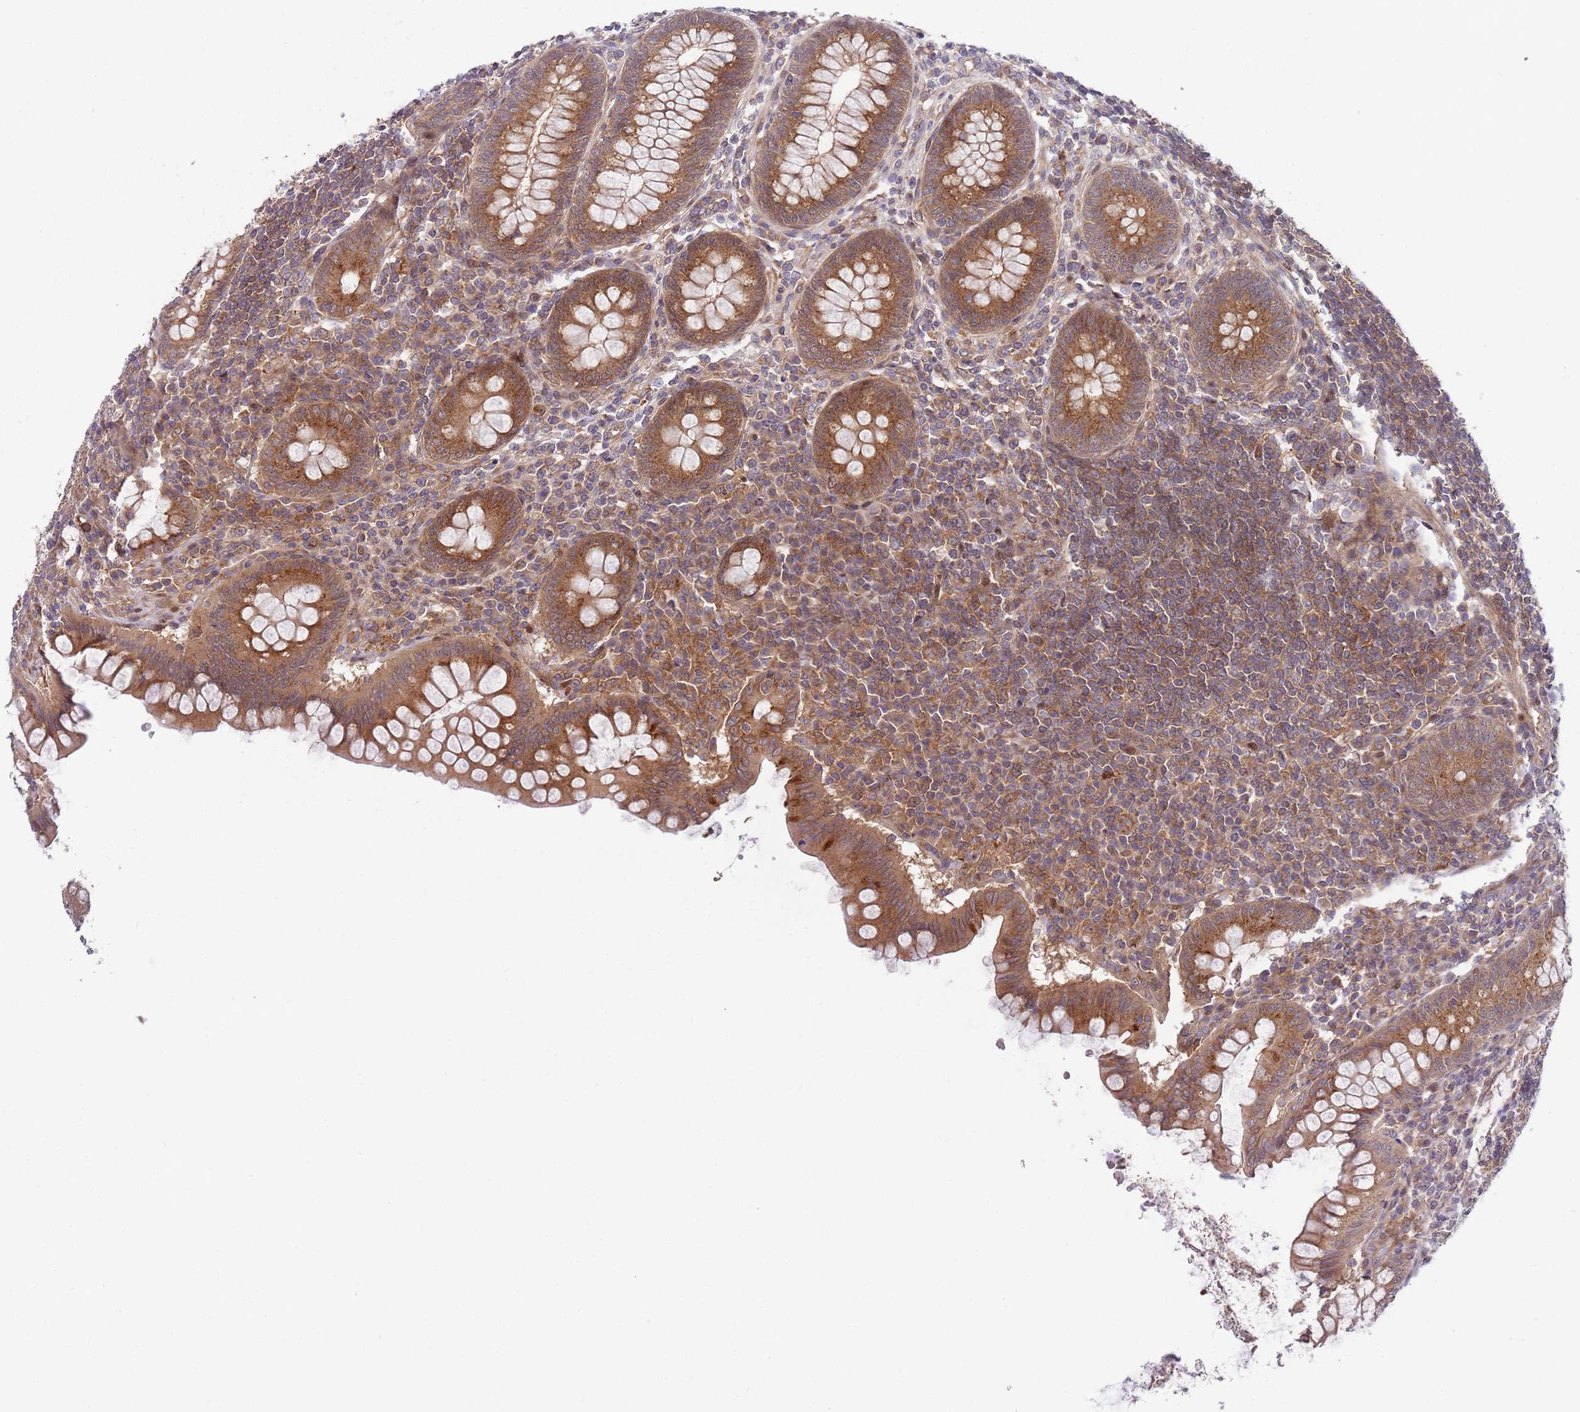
{"staining": {"intensity": "moderate", "quantity": ">75%", "location": "cytoplasmic/membranous"}, "tissue": "appendix", "cell_type": "Glandular cells", "image_type": "normal", "snomed": [{"axis": "morphology", "description": "Normal tissue, NOS"}, {"axis": "topography", "description": "Appendix"}], "caption": "High-magnification brightfield microscopy of normal appendix stained with DAB (brown) and counterstained with hematoxylin (blue). glandular cells exhibit moderate cytoplasmic/membranous positivity is appreciated in about>75% of cells.", "gene": "GGA1", "patient": {"sex": "female", "age": 33}}